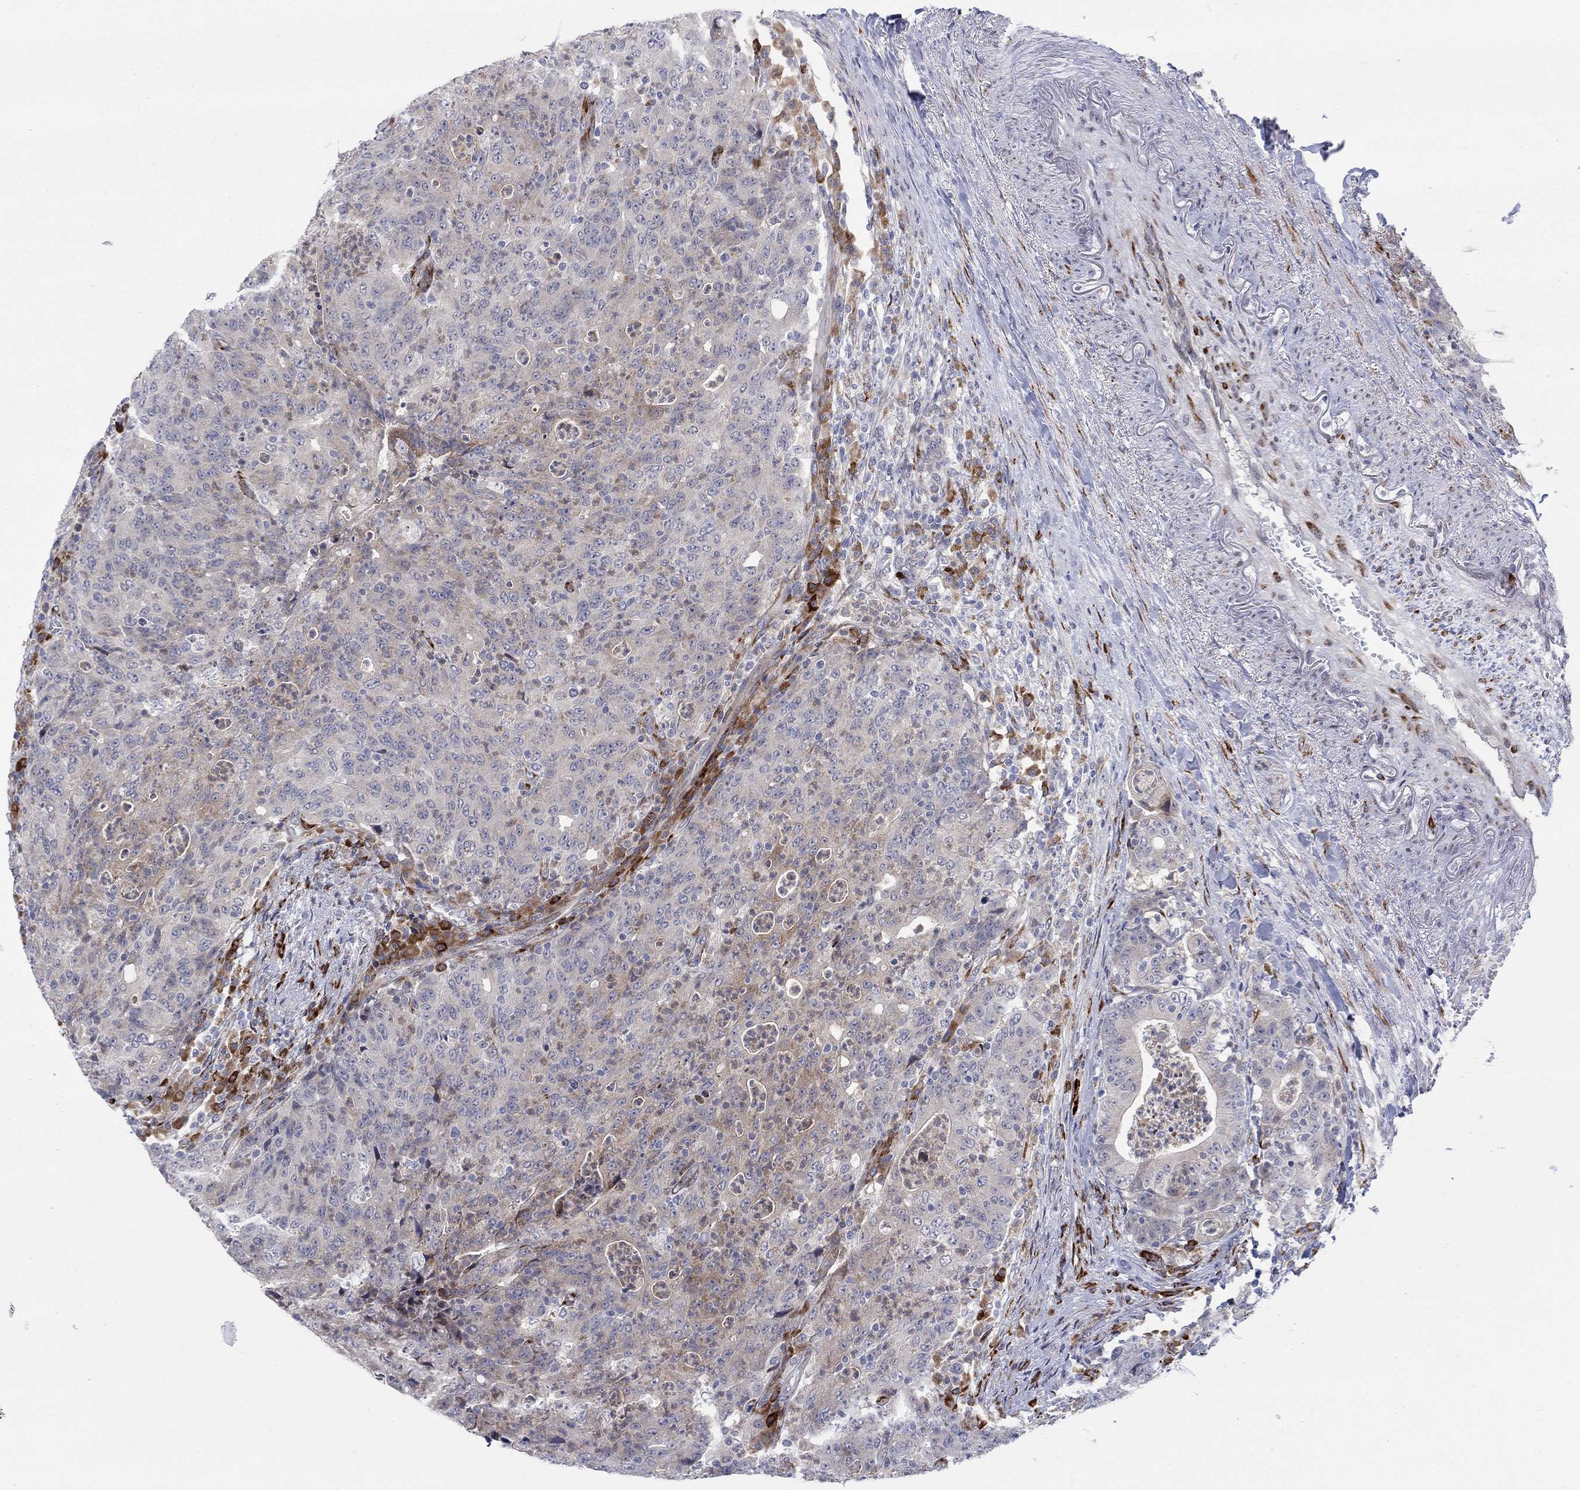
{"staining": {"intensity": "weak", "quantity": "<25%", "location": "cytoplasmic/membranous"}, "tissue": "colorectal cancer", "cell_type": "Tumor cells", "image_type": "cancer", "snomed": [{"axis": "morphology", "description": "Adenocarcinoma, NOS"}, {"axis": "topography", "description": "Colon"}], "caption": "The photomicrograph shows no significant expression in tumor cells of colorectal cancer (adenocarcinoma).", "gene": "TTC21B", "patient": {"sex": "male", "age": 70}}